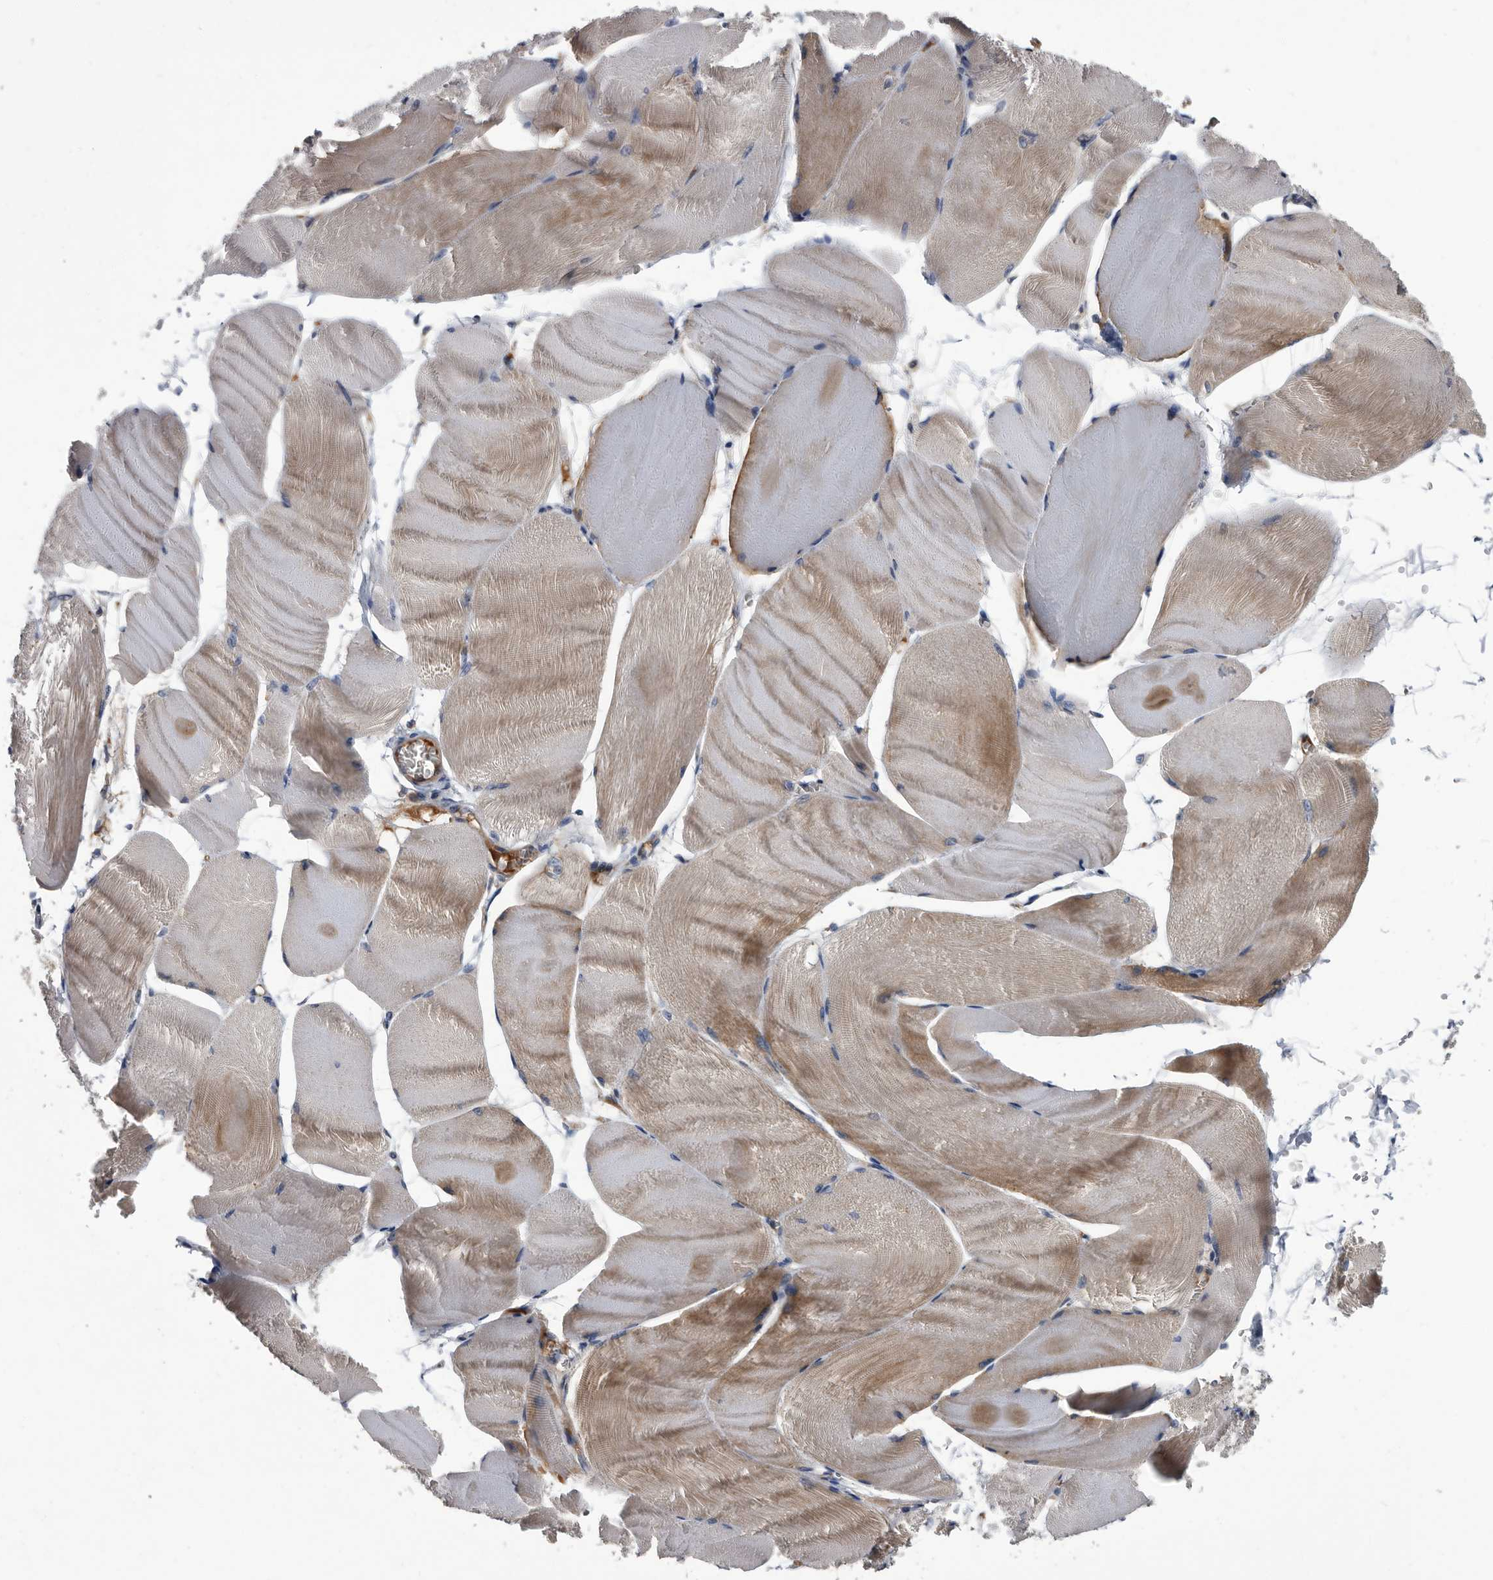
{"staining": {"intensity": "moderate", "quantity": "25%-75%", "location": "cytoplasmic/membranous"}, "tissue": "skeletal muscle", "cell_type": "Myocytes", "image_type": "normal", "snomed": [{"axis": "morphology", "description": "Normal tissue, NOS"}, {"axis": "morphology", "description": "Basal cell carcinoma"}, {"axis": "topography", "description": "Skeletal muscle"}], "caption": "Brown immunohistochemical staining in unremarkable human skeletal muscle displays moderate cytoplasmic/membranous expression in about 25%-75% of myocytes. The staining is performed using DAB (3,3'-diaminobenzidine) brown chromogen to label protein expression. The nuclei are counter-stained blue using hematoxylin.", "gene": "DTNBP1", "patient": {"sex": "female", "age": 64}}